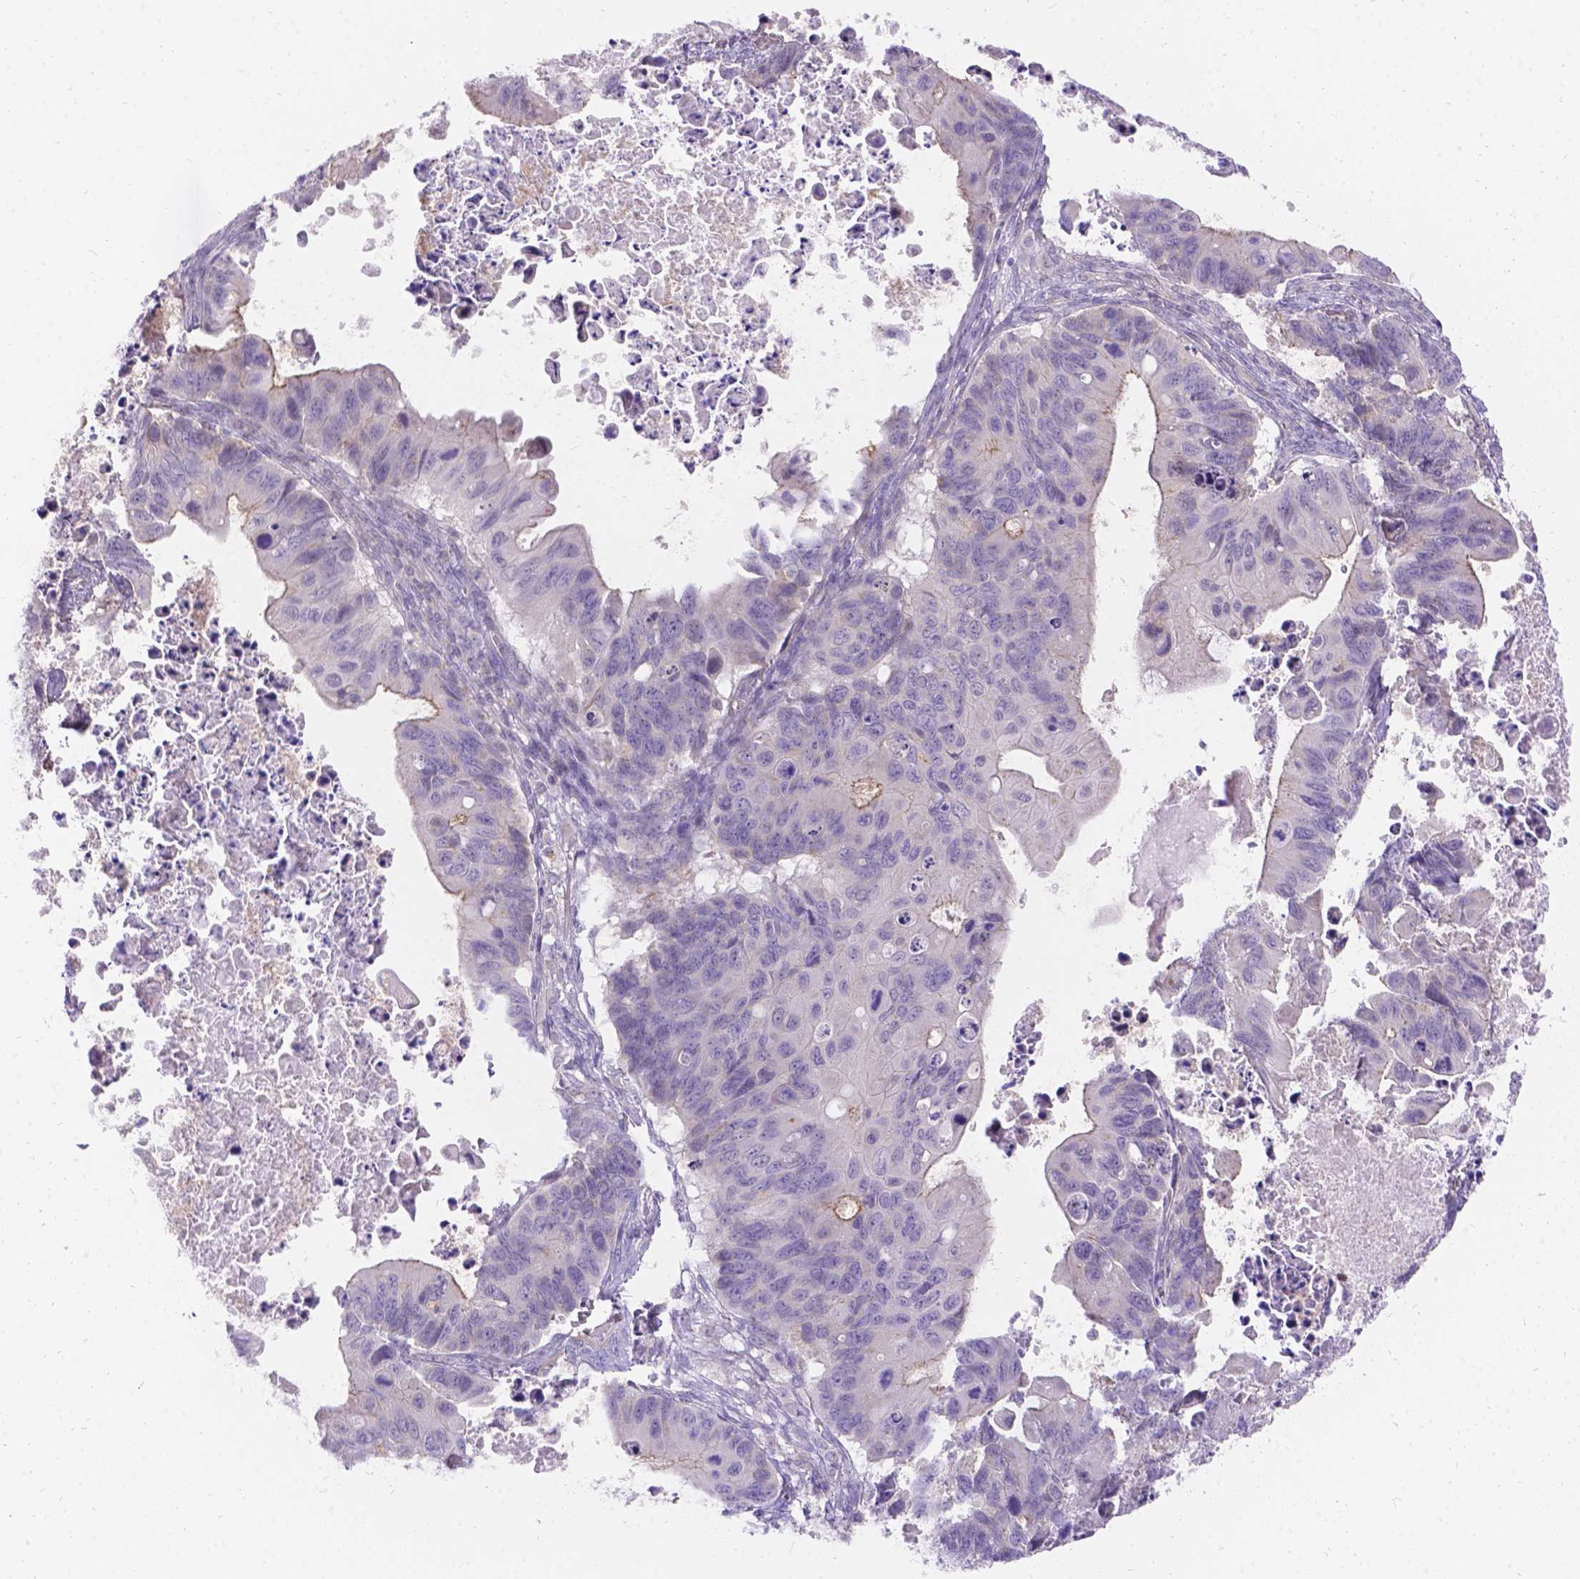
{"staining": {"intensity": "negative", "quantity": "none", "location": "none"}, "tissue": "ovarian cancer", "cell_type": "Tumor cells", "image_type": "cancer", "snomed": [{"axis": "morphology", "description": "Cystadenocarcinoma, mucinous, NOS"}, {"axis": "topography", "description": "Ovary"}], "caption": "There is no significant staining in tumor cells of mucinous cystadenocarcinoma (ovarian).", "gene": "PALS1", "patient": {"sex": "female", "age": 64}}